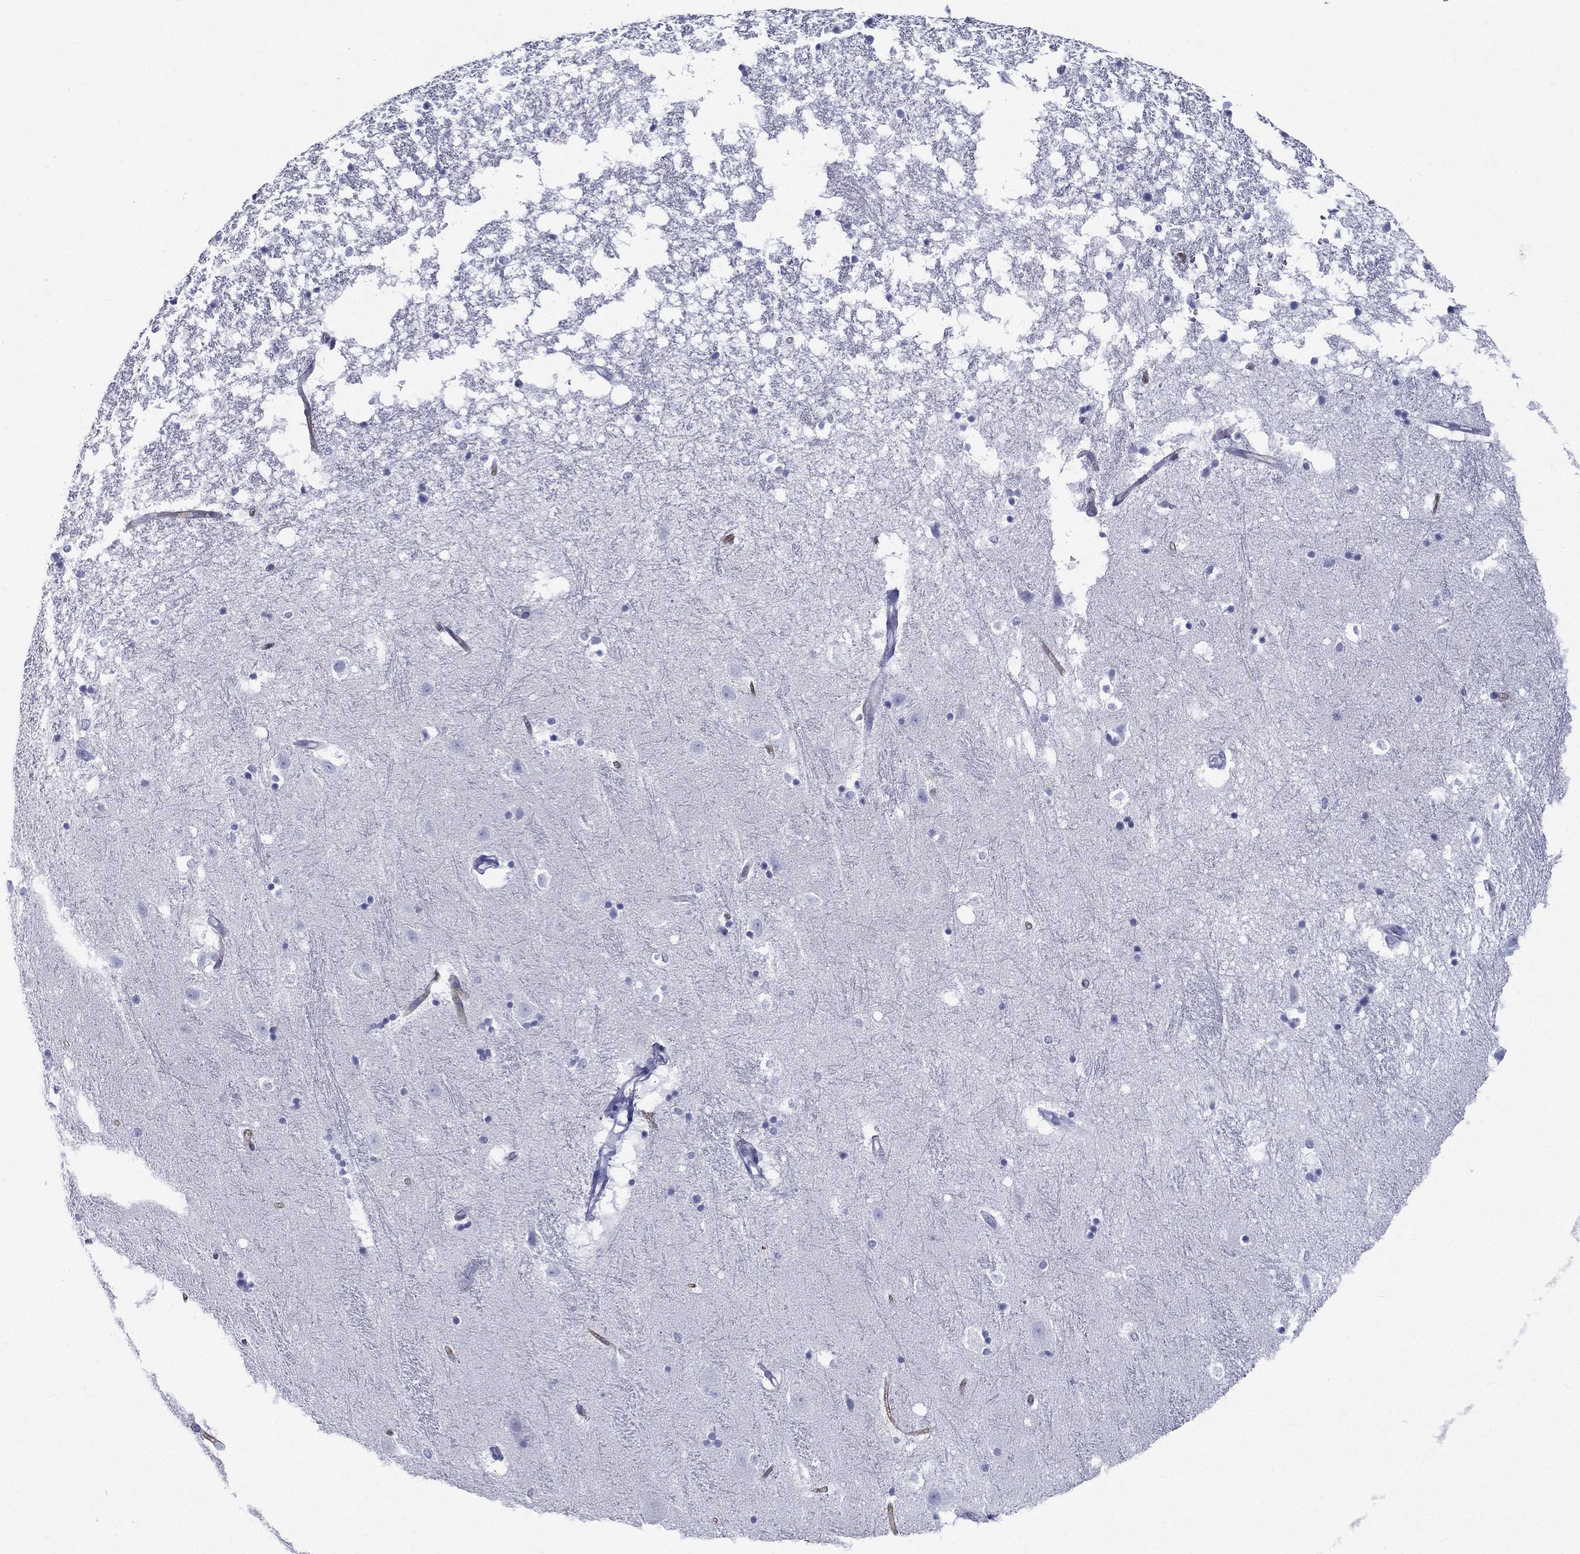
{"staining": {"intensity": "negative", "quantity": "none", "location": "none"}, "tissue": "hippocampus", "cell_type": "Glial cells", "image_type": "normal", "snomed": [{"axis": "morphology", "description": "Normal tissue, NOS"}, {"axis": "topography", "description": "Hippocampus"}], "caption": "Glial cells show no significant protein expression in benign hippocampus. (Stains: DAB immunohistochemistry (IHC) with hematoxylin counter stain, Microscopy: brightfield microscopy at high magnification).", "gene": "RSPH4A", "patient": {"sex": "male", "age": 49}}